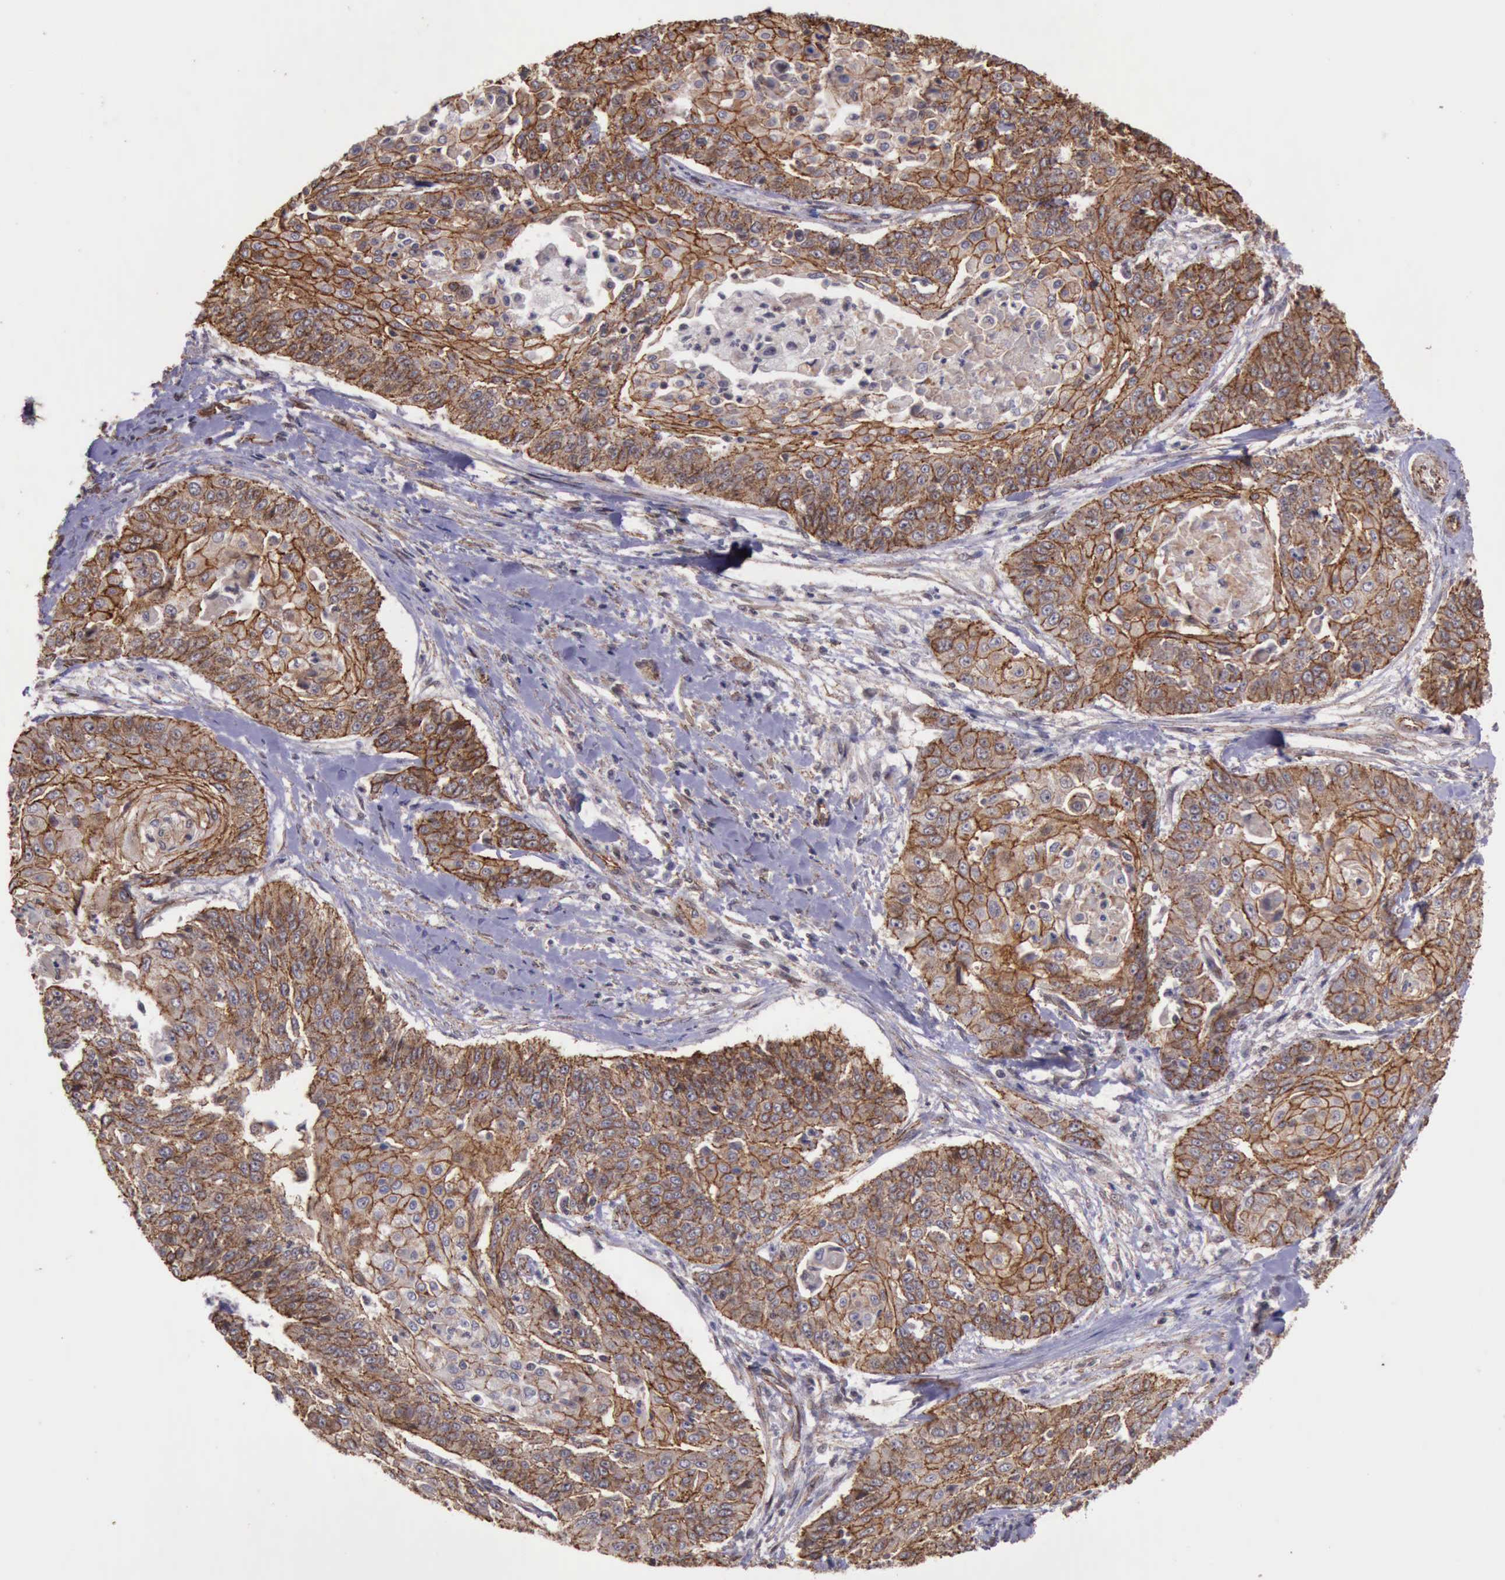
{"staining": {"intensity": "moderate", "quantity": ">75%", "location": "cytoplasmic/membranous"}, "tissue": "cervical cancer", "cell_type": "Tumor cells", "image_type": "cancer", "snomed": [{"axis": "morphology", "description": "Squamous cell carcinoma, NOS"}, {"axis": "topography", "description": "Cervix"}], "caption": "Brown immunohistochemical staining in squamous cell carcinoma (cervical) displays moderate cytoplasmic/membranous staining in approximately >75% of tumor cells. (brown staining indicates protein expression, while blue staining denotes nuclei).", "gene": "CTNNB1", "patient": {"sex": "female", "age": 64}}